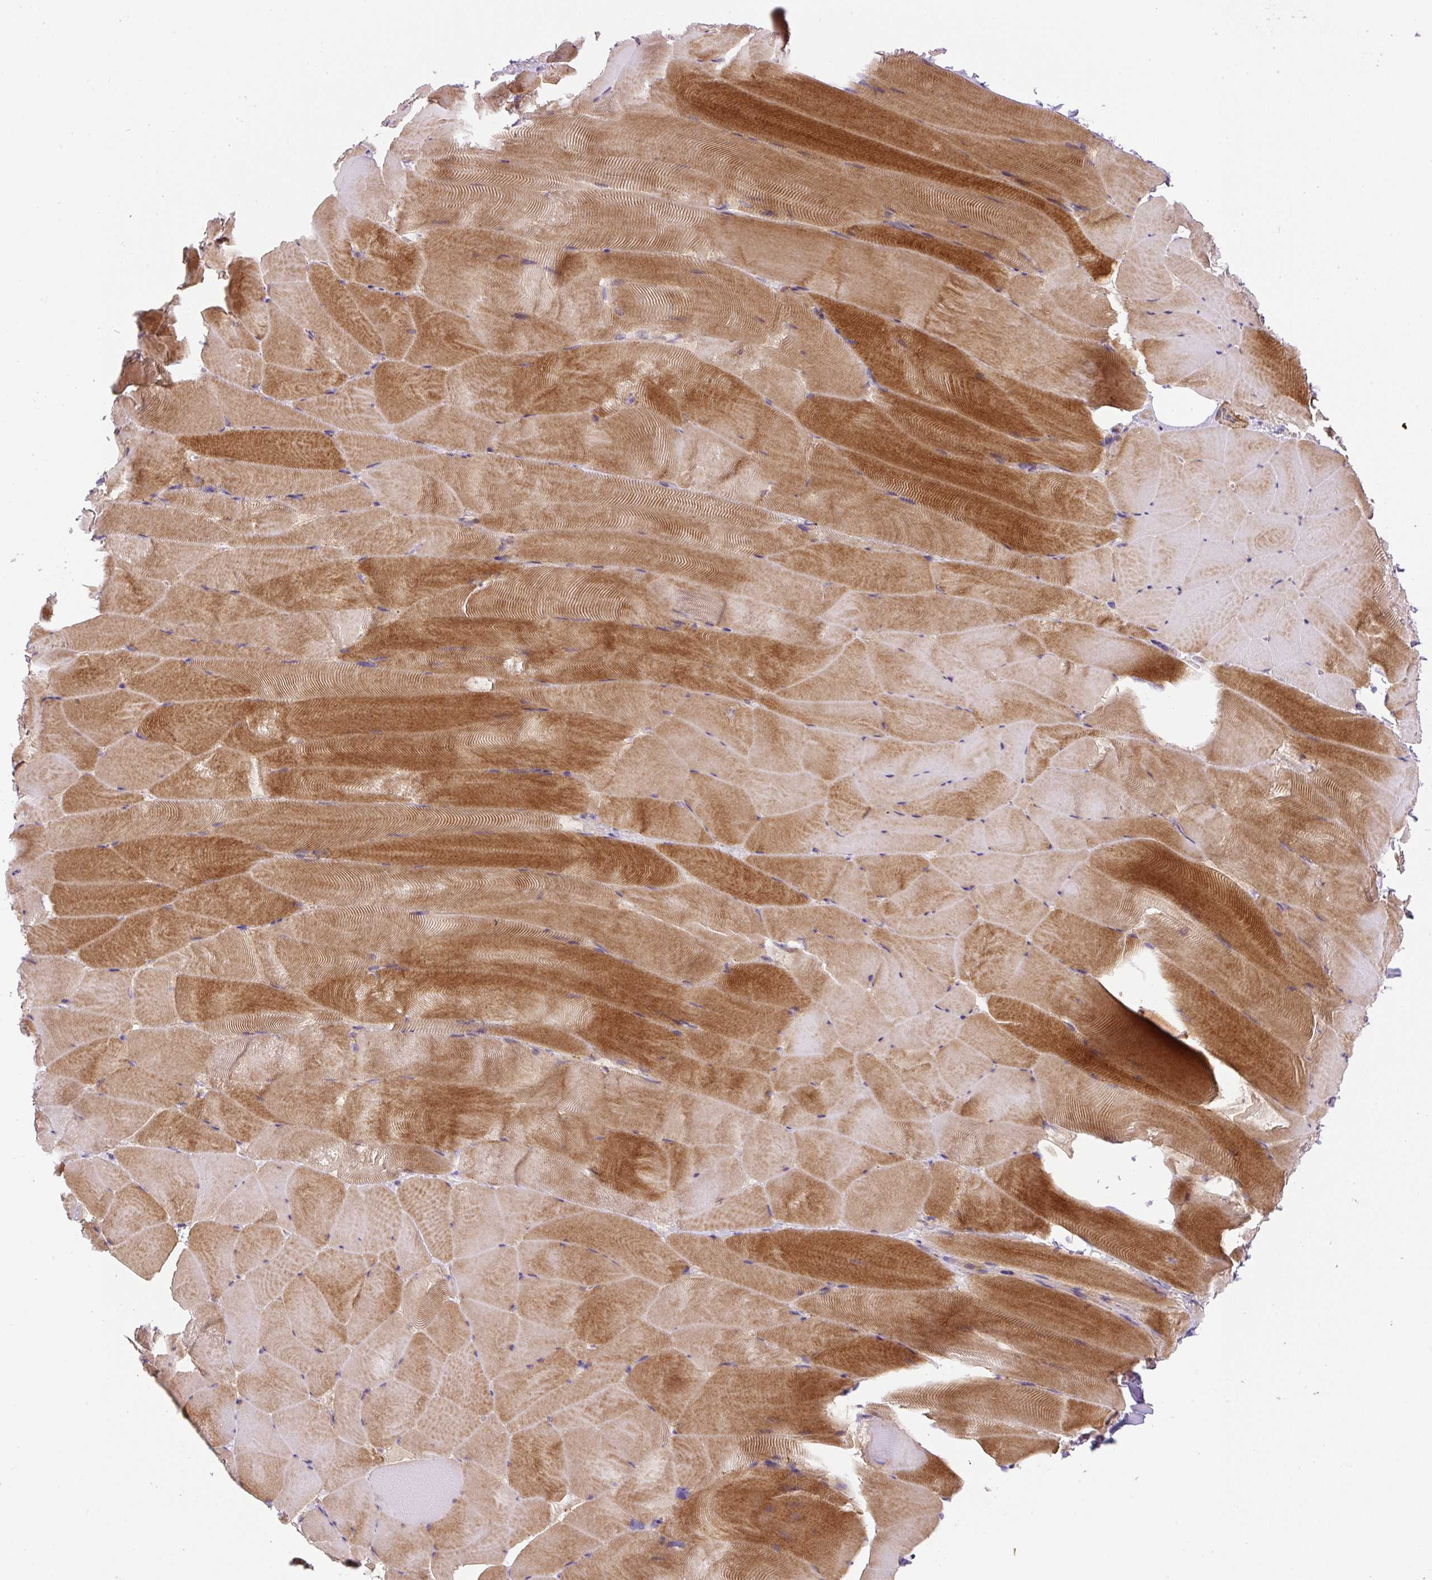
{"staining": {"intensity": "moderate", "quantity": "25%-75%", "location": "cytoplasmic/membranous"}, "tissue": "skeletal muscle", "cell_type": "Myocytes", "image_type": "normal", "snomed": [{"axis": "morphology", "description": "Normal tissue, NOS"}, {"axis": "topography", "description": "Skeletal muscle"}], "caption": "This is a micrograph of IHC staining of normal skeletal muscle, which shows moderate positivity in the cytoplasmic/membranous of myocytes.", "gene": "CCDC28A", "patient": {"sex": "female", "age": 64}}